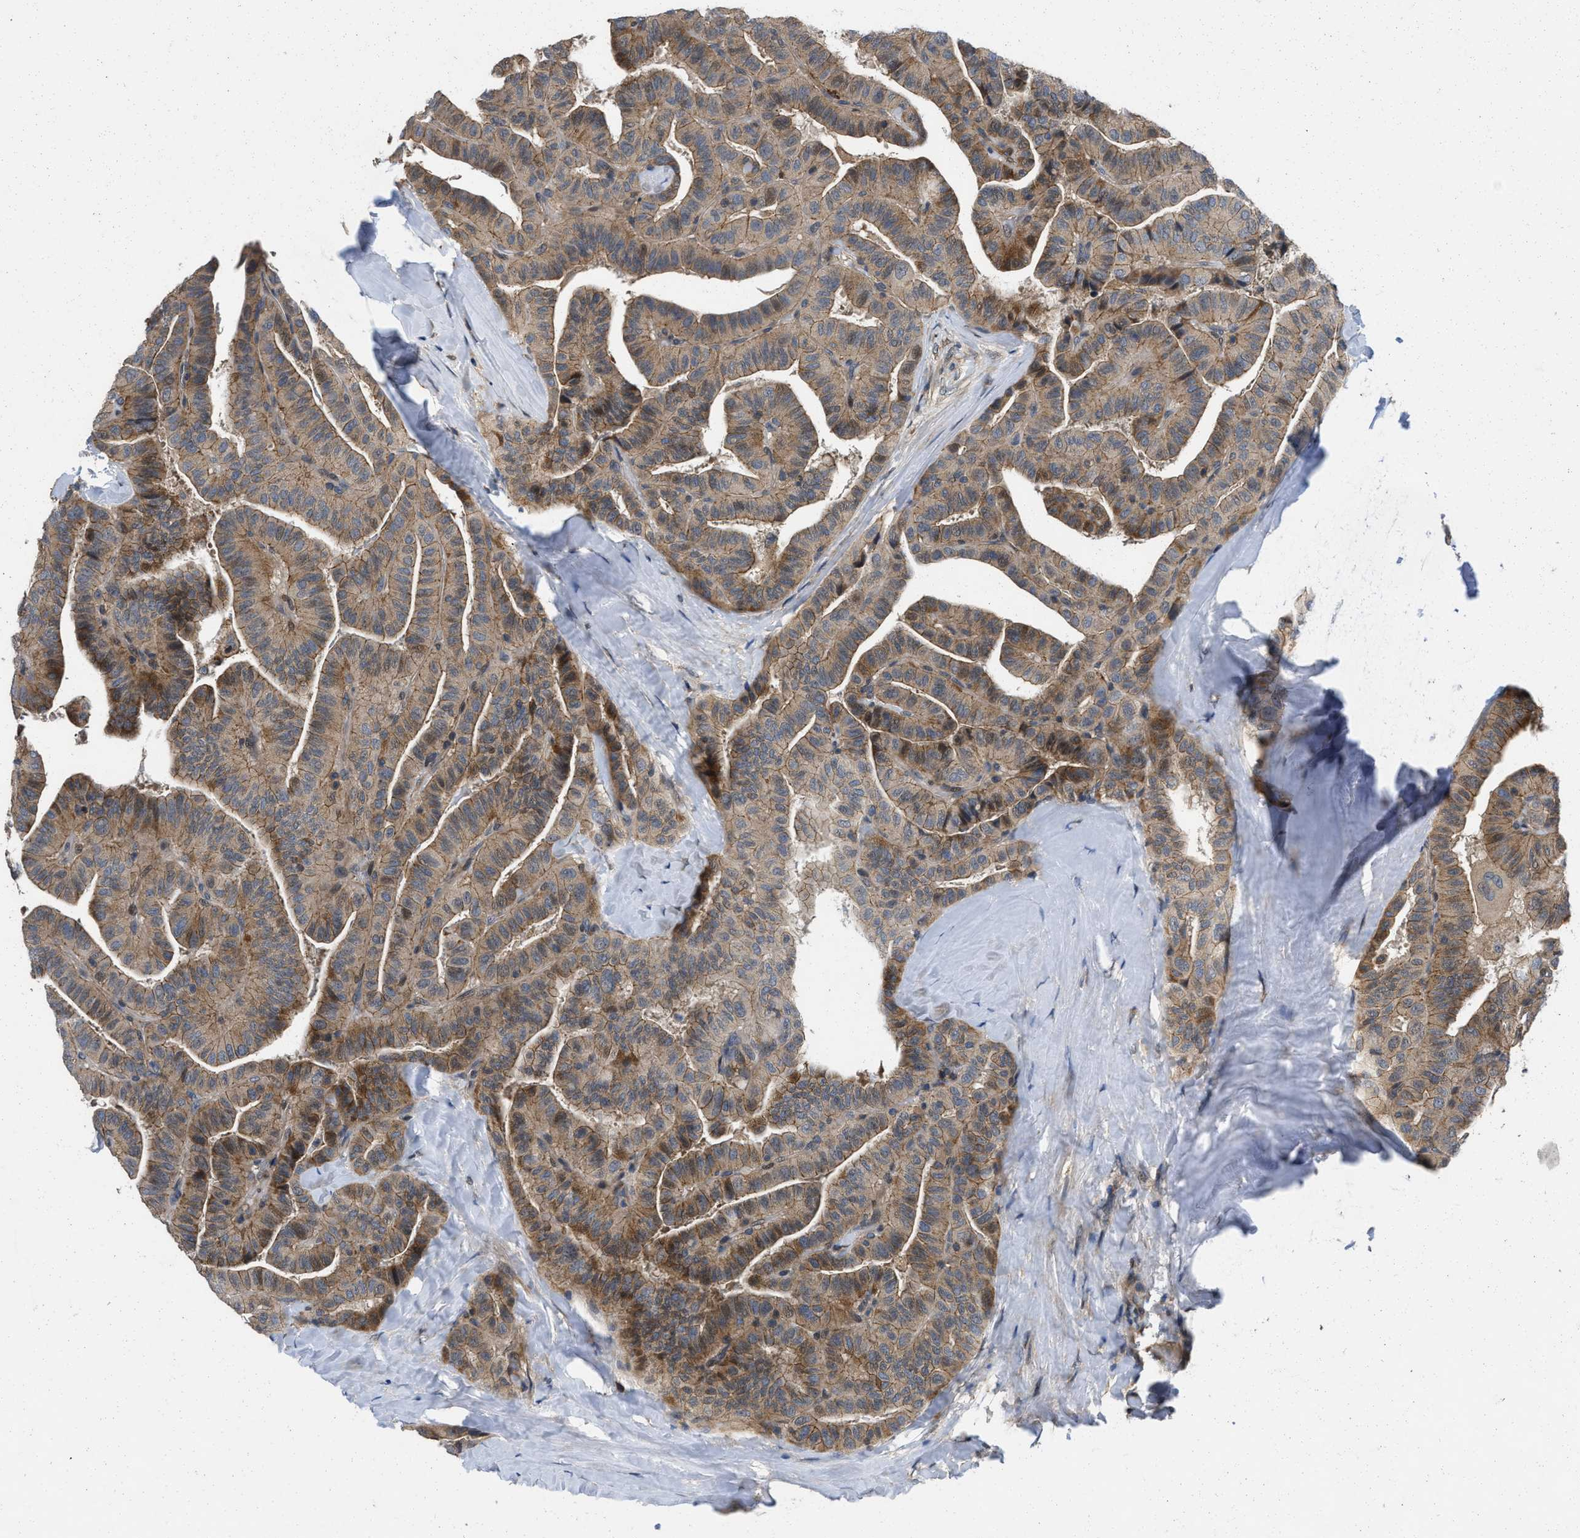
{"staining": {"intensity": "moderate", "quantity": ">75%", "location": "cytoplasmic/membranous"}, "tissue": "thyroid cancer", "cell_type": "Tumor cells", "image_type": "cancer", "snomed": [{"axis": "morphology", "description": "Papillary adenocarcinoma, NOS"}, {"axis": "topography", "description": "Thyroid gland"}], "caption": "The immunohistochemical stain labels moderate cytoplasmic/membranous staining in tumor cells of thyroid papillary adenocarcinoma tissue.", "gene": "PRDM14", "patient": {"sex": "male", "age": 77}}